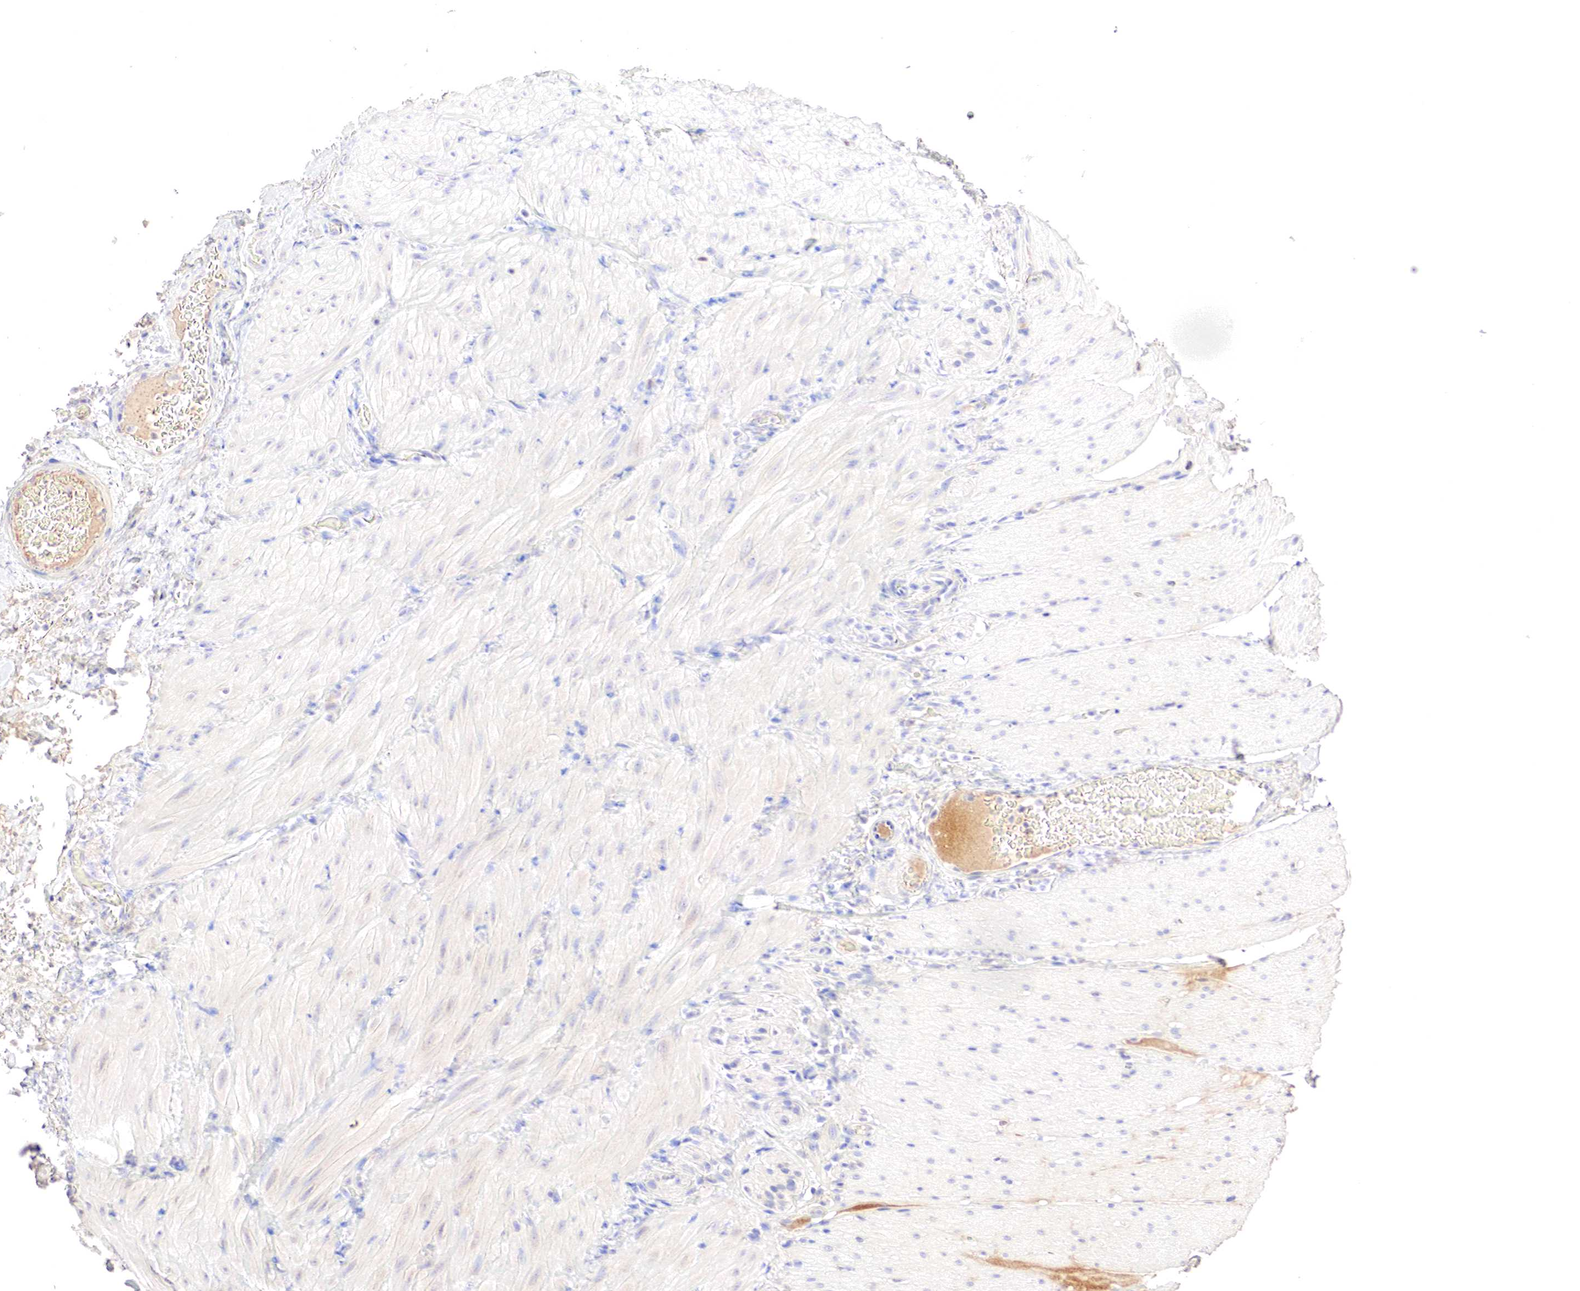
{"staining": {"intensity": "negative", "quantity": "none", "location": "none"}, "tissue": "smooth muscle", "cell_type": "Smooth muscle cells", "image_type": "normal", "snomed": [{"axis": "morphology", "description": "Normal tissue, NOS"}, {"axis": "topography", "description": "Duodenum"}], "caption": "High magnification brightfield microscopy of normal smooth muscle stained with DAB (brown) and counterstained with hematoxylin (blue): smooth muscle cells show no significant expression. Brightfield microscopy of immunohistochemistry (IHC) stained with DAB (brown) and hematoxylin (blue), captured at high magnification.", "gene": "GATA1", "patient": {"sex": "male", "age": 63}}